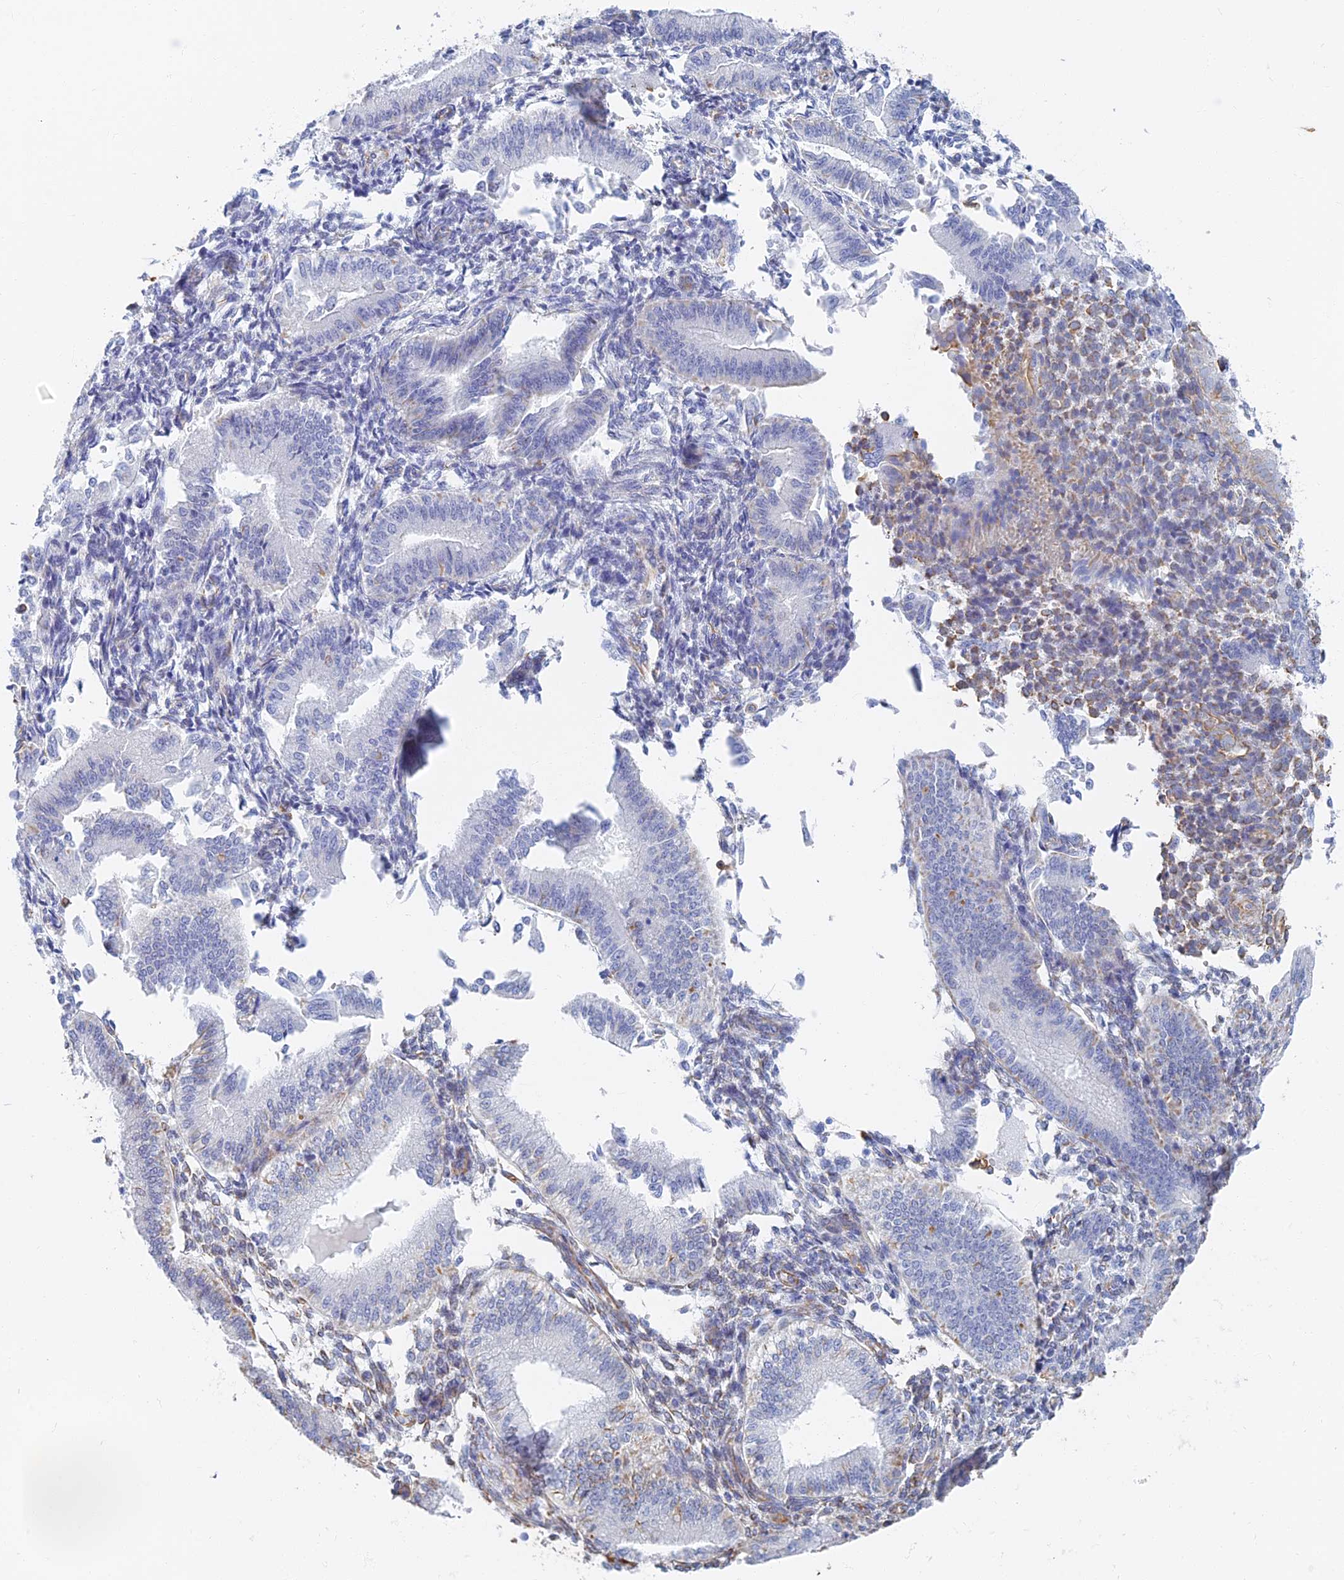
{"staining": {"intensity": "negative", "quantity": "none", "location": "none"}, "tissue": "endometrium", "cell_type": "Cells in endometrial stroma", "image_type": "normal", "snomed": [{"axis": "morphology", "description": "Normal tissue, NOS"}, {"axis": "topography", "description": "Endometrium"}], "caption": "The photomicrograph reveals no significant positivity in cells in endometrial stroma of endometrium. (DAB IHC visualized using brightfield microscopy, high magnification).", "gene": "RMC1", "patient": {"sex": "female", "age": 39}}